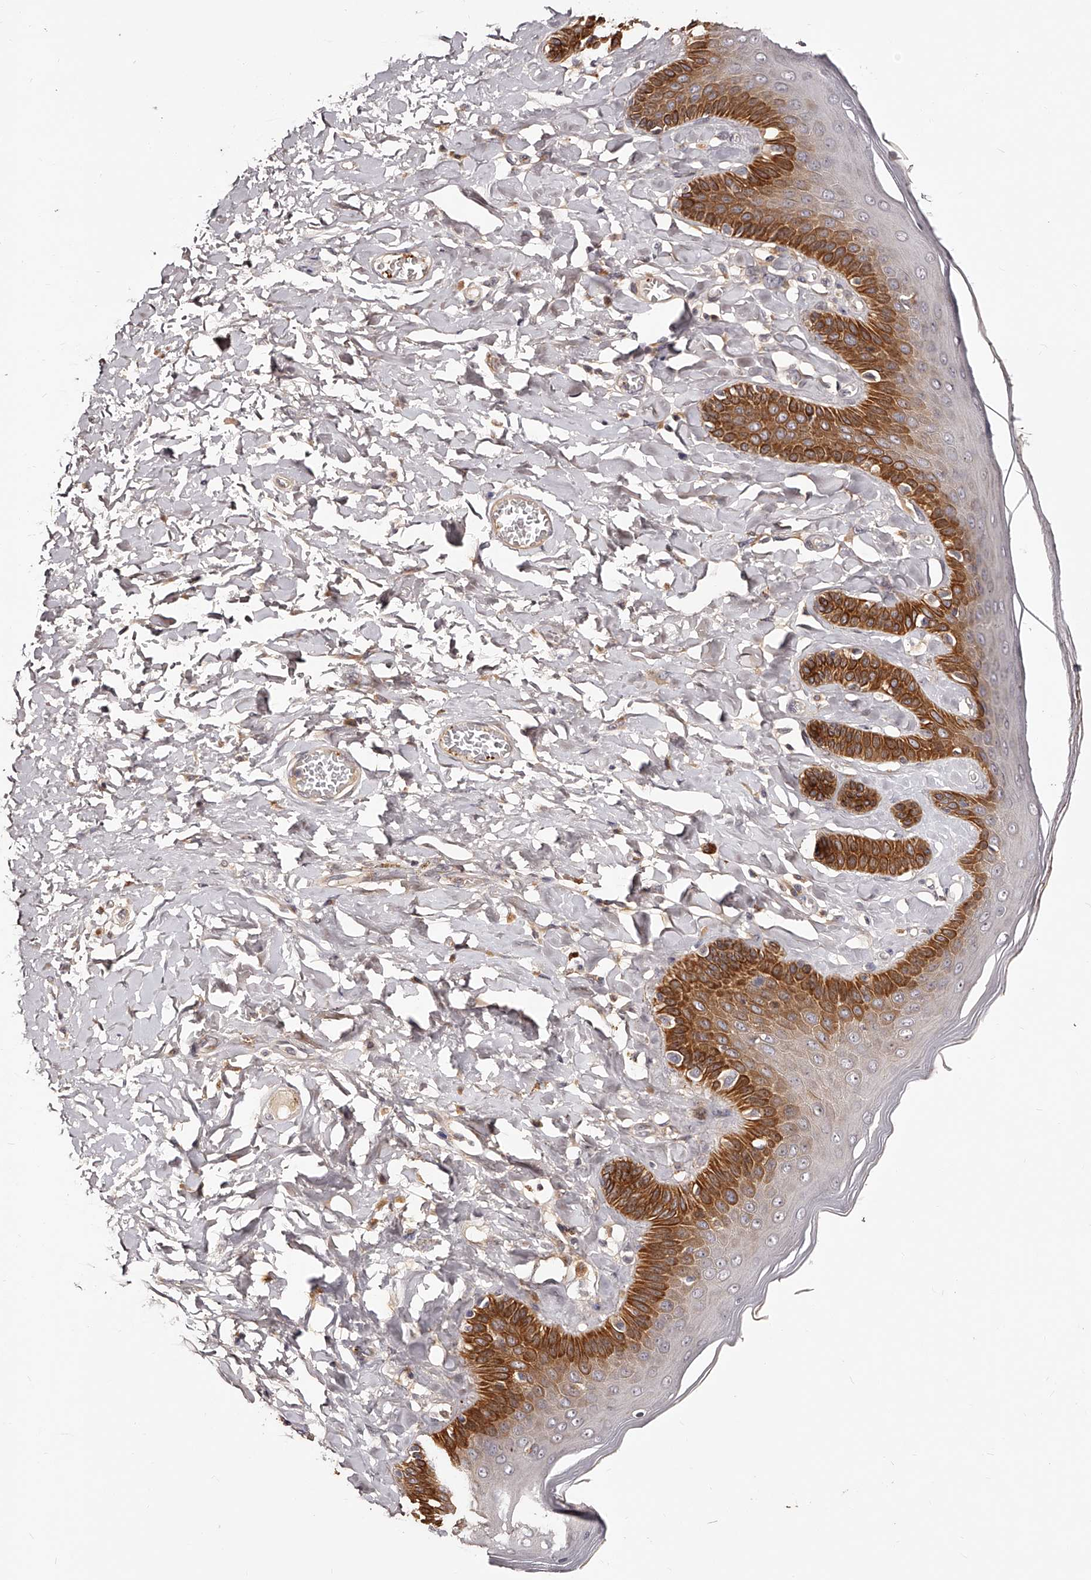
{"staining": {"intensity": "strong", "quantity": "25%-75%", "location": "cytoplasmic/membranous"}, "tissue": "skin", "cell_type": "Epidermal cells", "image_type": "normal", "snomed": [{"axis": "morphology", "description": "Normal tissue, NOS"}, {"axis": "topography", "description": "Anal"}], "caption": "About 25%-75% of epidermal cells in benign skin display strong cytoplasmic/membranous protein positivity as visualized by brown immunohistochemical staining.", "gene": "ZNF502", "patient": {"sex": "male", "age": 69}}